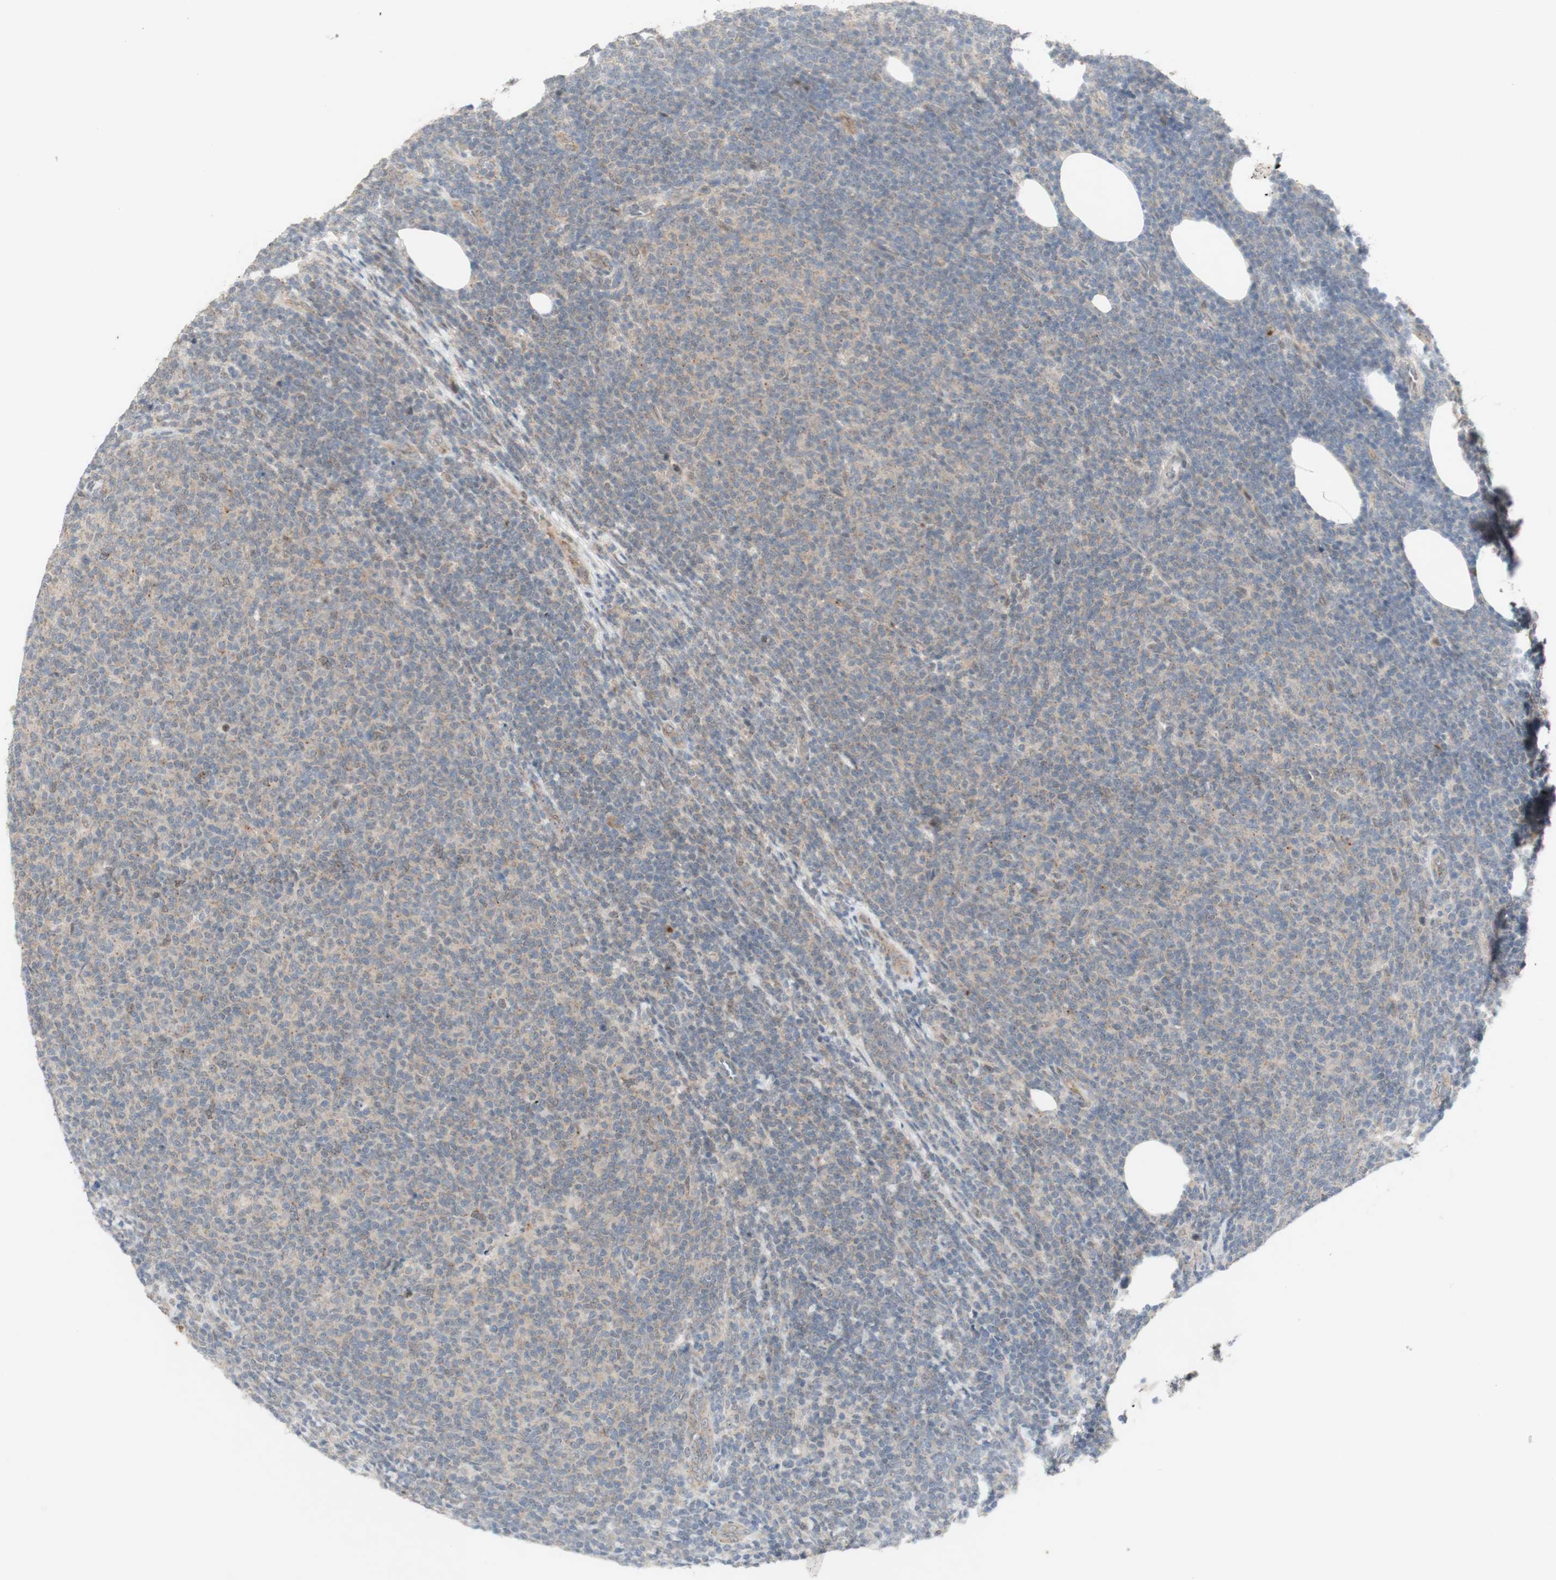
{"staining": {"intensity": "negative", "quantity": "none", "location": "none"}, "tissue": "lymphoma", "cell_type": "Tumor cells", "image_type": "cancer", "snomed": [{"axis": "morphology", "description": "Malignant lymphoma, non-Hodgkin's type, Low grade"}, {"axis": "topography", "description": "Lymph node"}], "caption": "Immunohistochemistry histopathology image of neoplastic tissue: human low-grade malignant lymphoma, non-Hodgkin's type stained with DAB displays no significant protein staining in tumor cells.", "gene": "CYLD", "patient": {"sex": "male", "age": 66}}